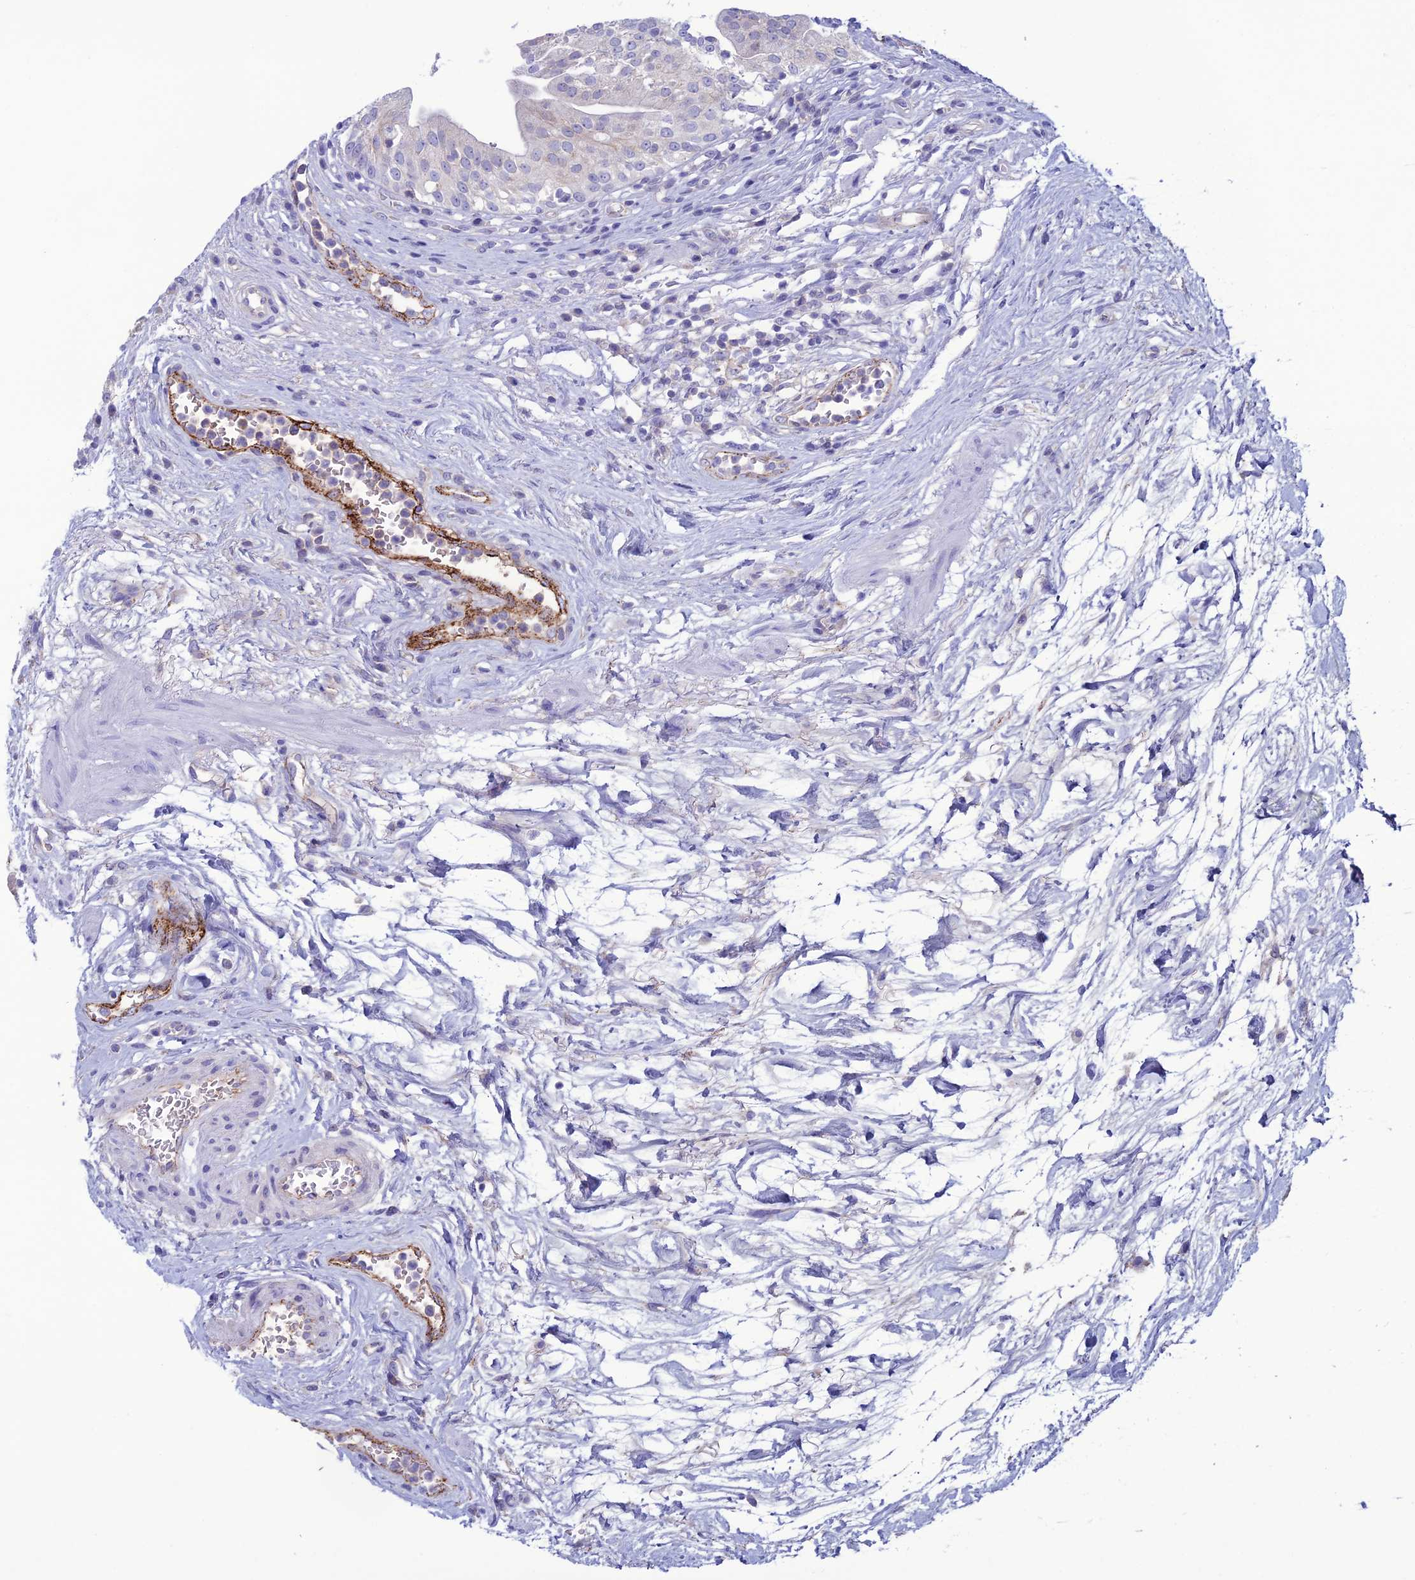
{"staining": {"intensity": "negative", "quantity": "none", "location": "none"}, "tissue": "urinary bladder", "cell_type": "Urothelial cells", "image_type": "normal", "snomed": [{"axis": "morphology", "description": "Normal tissue, NOS"}, {"axis": "morphology", "description": "Inflammation, NOS"}, {"axis": "topography", "description": "Urinary bladder"}], "caption": "This is a image of immunohistochemistry (IHC) staining of unremarkable urinary bladder, which shows no positivity in urothelial cells. Nuclei are stained in blue.", "gene": "CDC42EP5", "patient": {"sex": "male", "age": 63}}